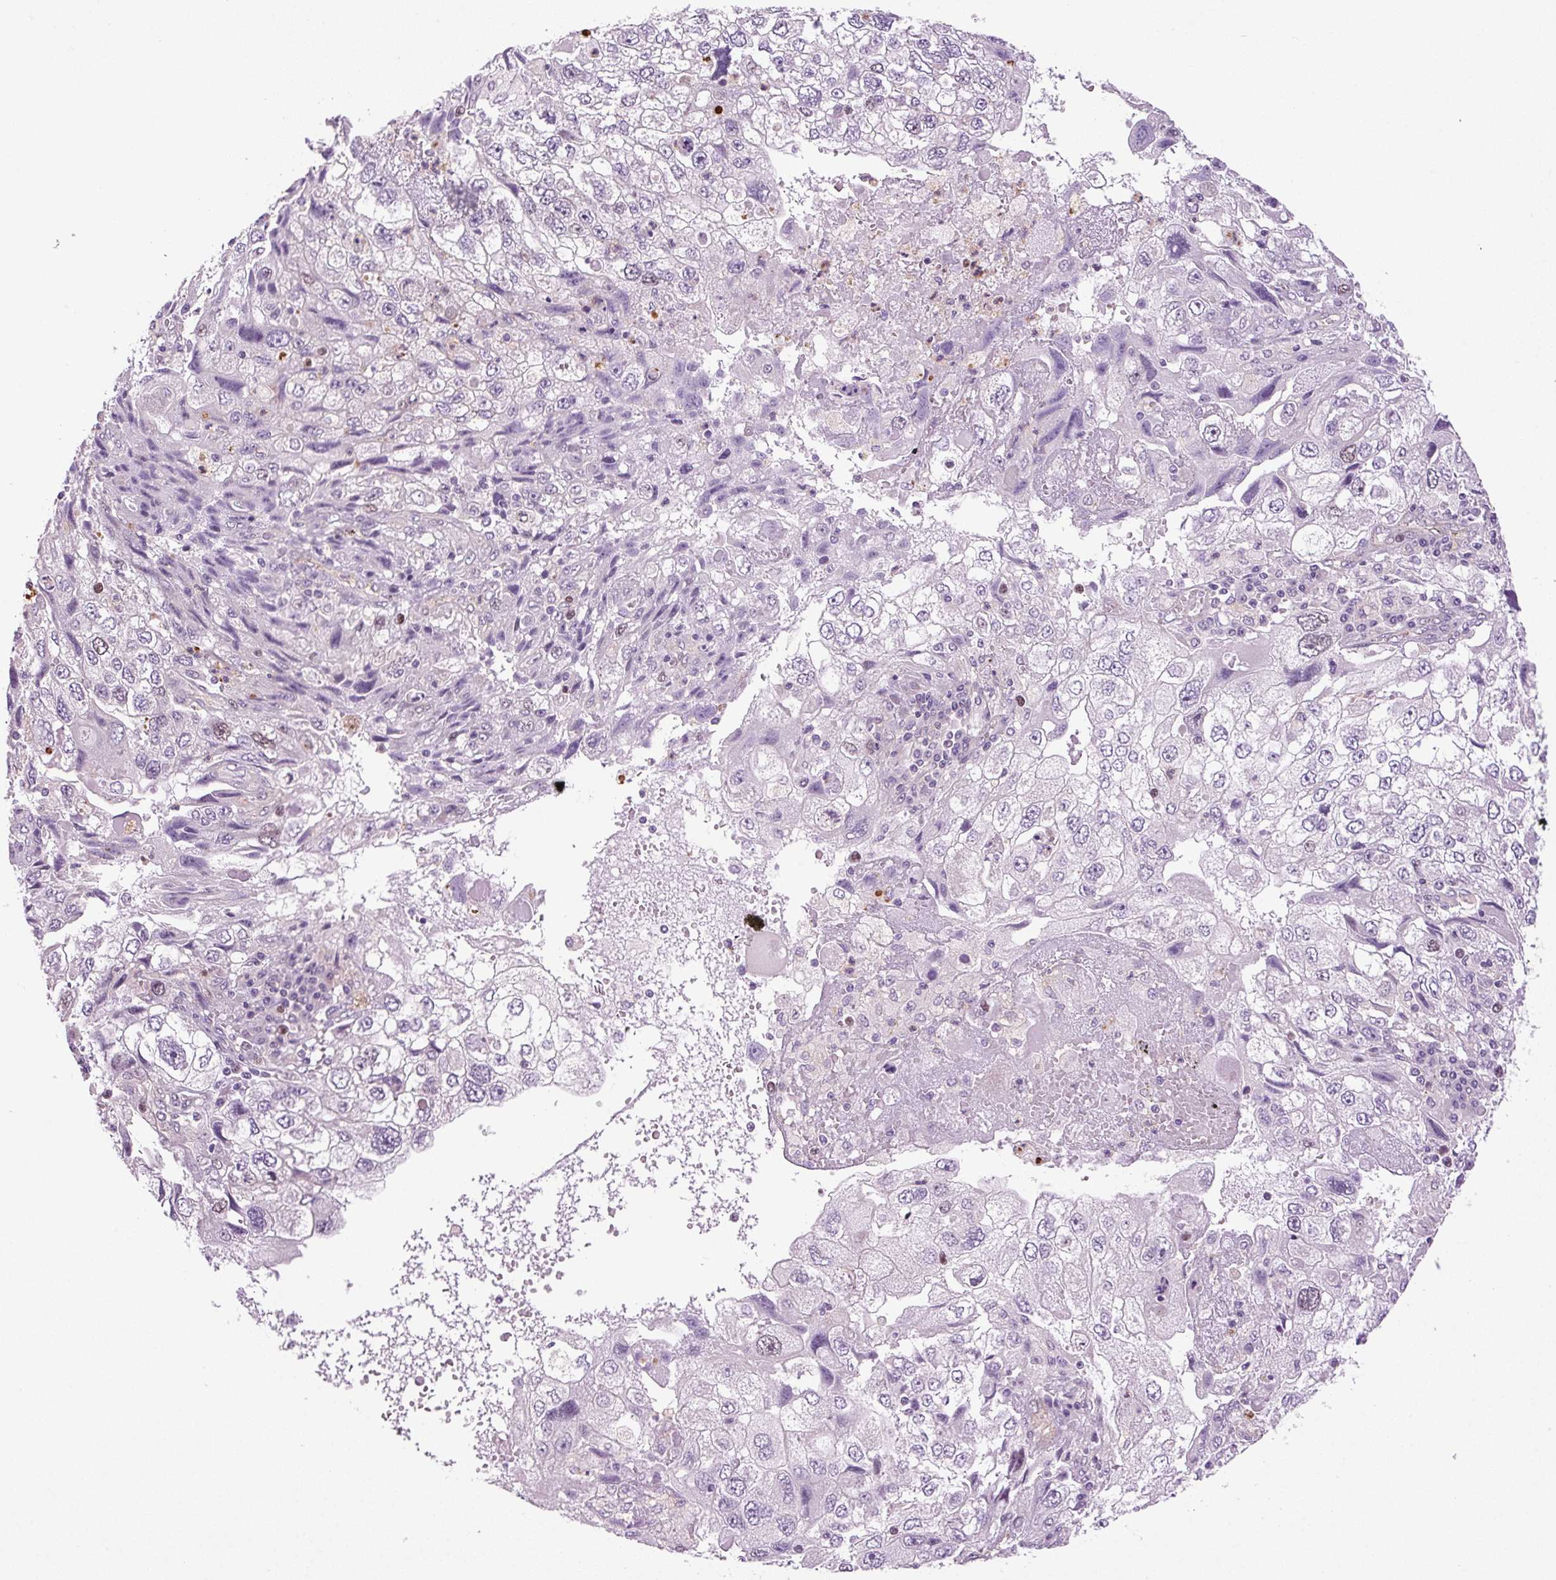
{"staining": {"intensity": "negative", "quantity": "none", "location": "none"}, "tissue": "endometrial cancer", "cell_type": "Tumor cells", "image_type": "cancer", "snomed": [{"axis": "morphology", "description": "Adenocarcinoma, NOS"}, {"axis": "topography", "description": "Endometrium"}], "caption": "Tumor cells are negative for brown protein staining in endometrial adenocarcinoma. (Brightfield microscopy of DAB (3,3'-diaminobenzidine) immunohistochemistry at high magnification).", "gene": "KIFC1", "patient": {"sex": "female", "age": 49}}